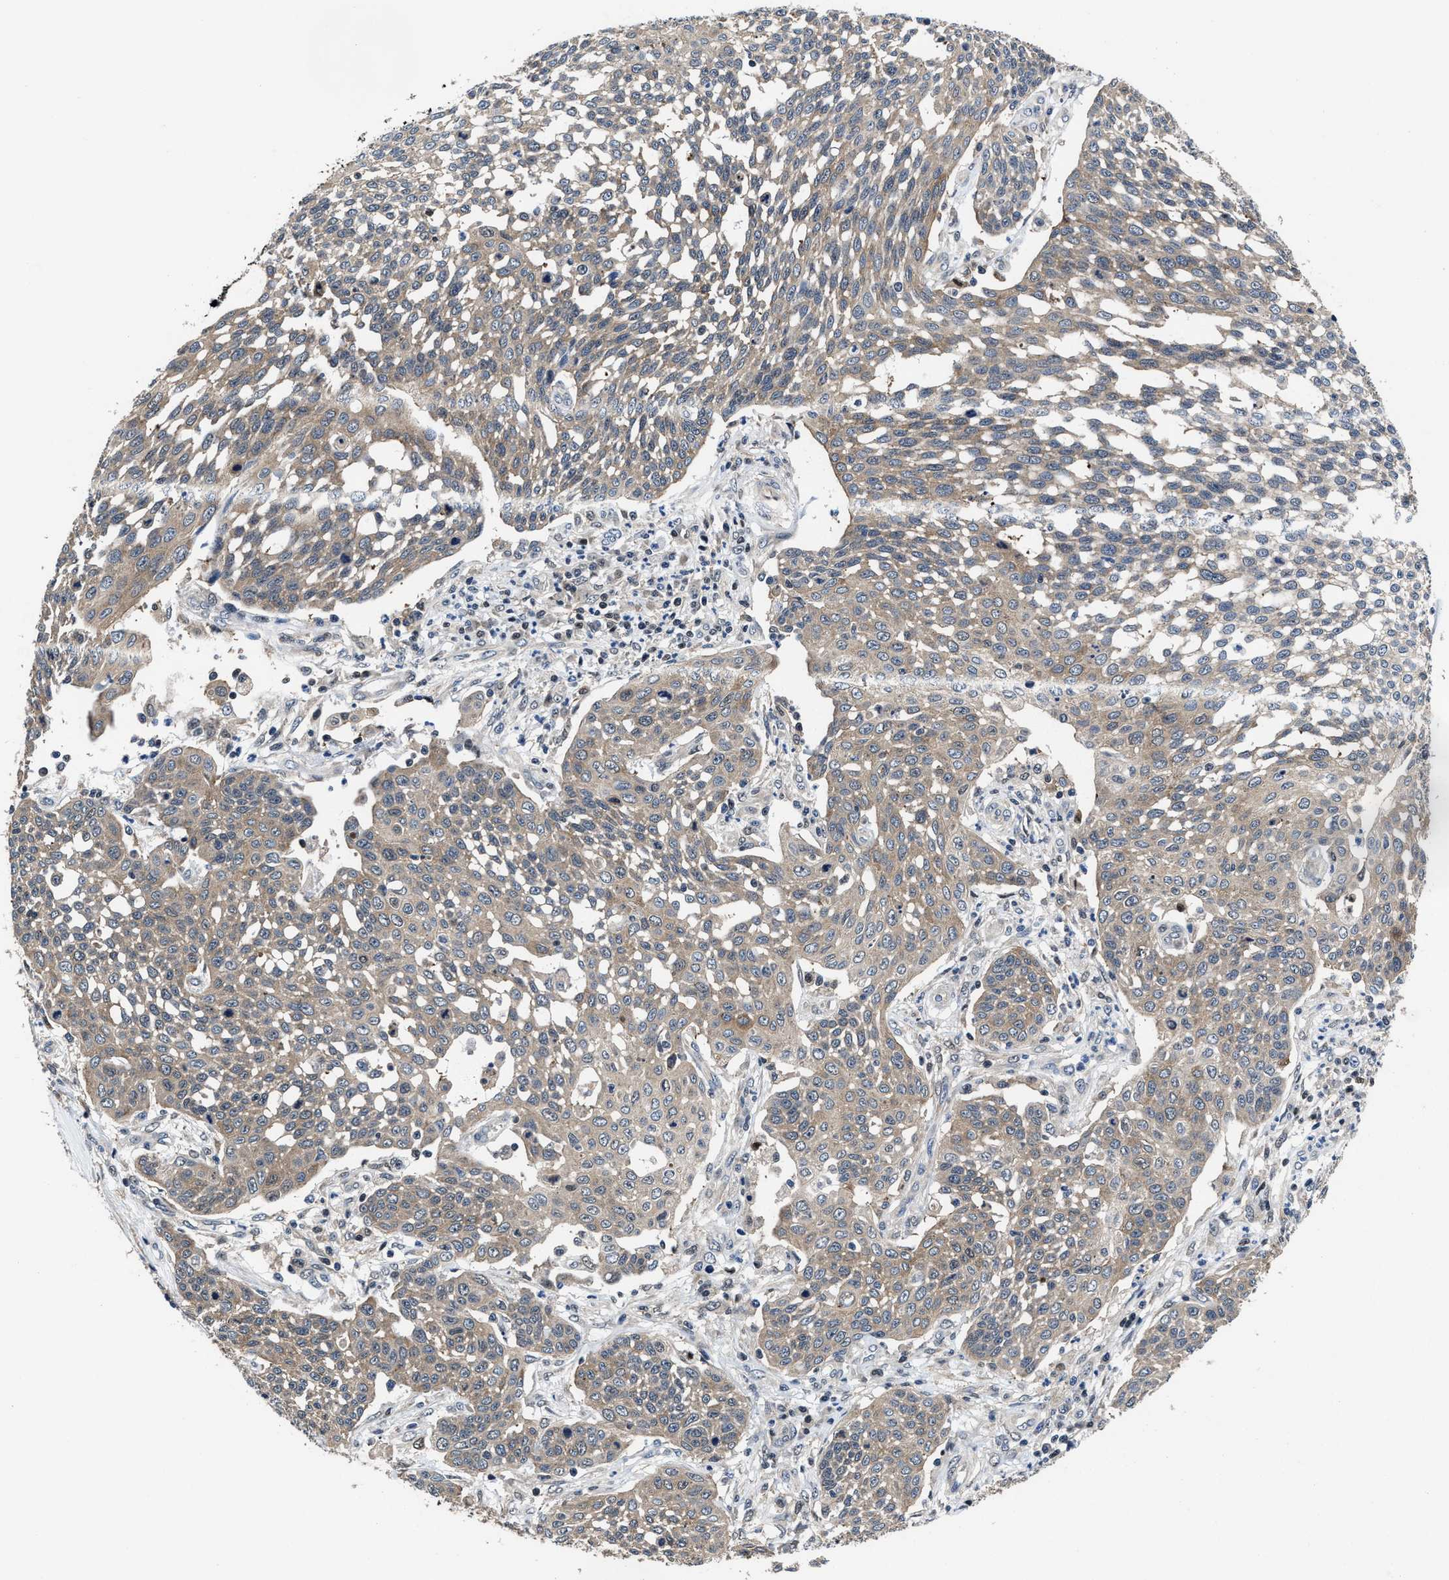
{"staining": {"intensity": "weak", "quantity": ">75%", "location": "cytoplasmic/membranous"}, "tissue": "cervical cancer", "cell_type": "Tumor cells", "image_type": "cancer", "snomed": [{"axis": "morphology", "description": "Squamous cell carcinoma, NOS"}, {"axis": "topography", "description": "Cervix"}], "caption": "Human cervical squamous cell carcinoma stained with a protein marker exhibits weak staining in tumor cells.", "gene": "KIF12", "patient": {"sex": "female", "age": 34}}